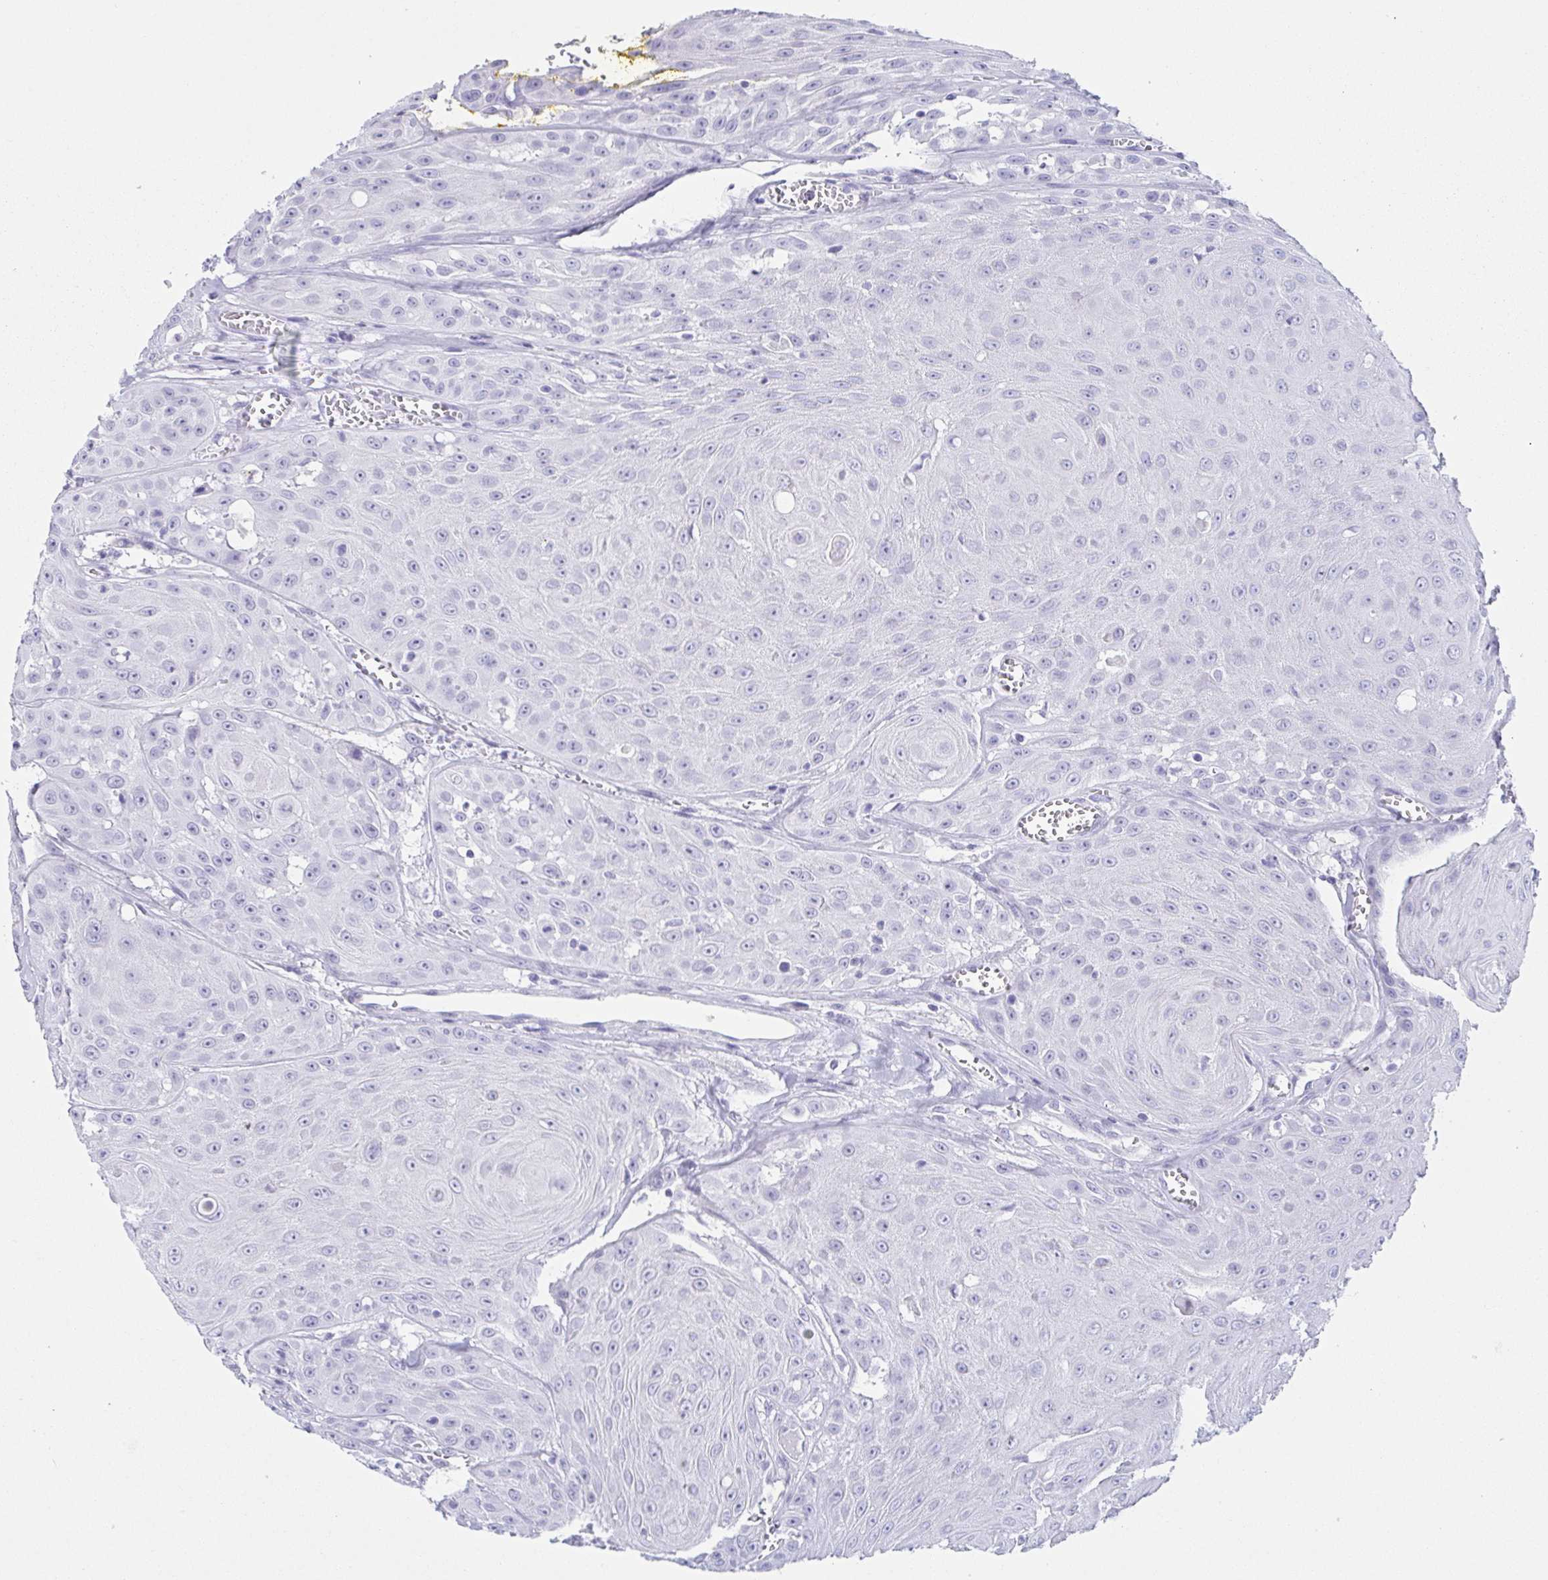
{"staining": {"intensity": "negative", "quantity": "none", "location": "none"}, "tissue": "head and neck cancer", "cell_type": "Tumor cells", "image_type": "cancer", "snomed": [{"axis": "morphology", "description": "Squamous cell carcinoma, NOS"}, {"axis": "topography", "description": "Oral tissue"}, {"axis": "topography", "description": "Head-Neck"}], "caption": "A high-resolution photomicrograph shows immunohistochemistry (IHC) staining of head and neck cancer (squamous cell carcinoma), which demonstrates no significant expression in tumor cells.", "gene": "PRR27", "patient": {"sex": "male", "age": 81}}